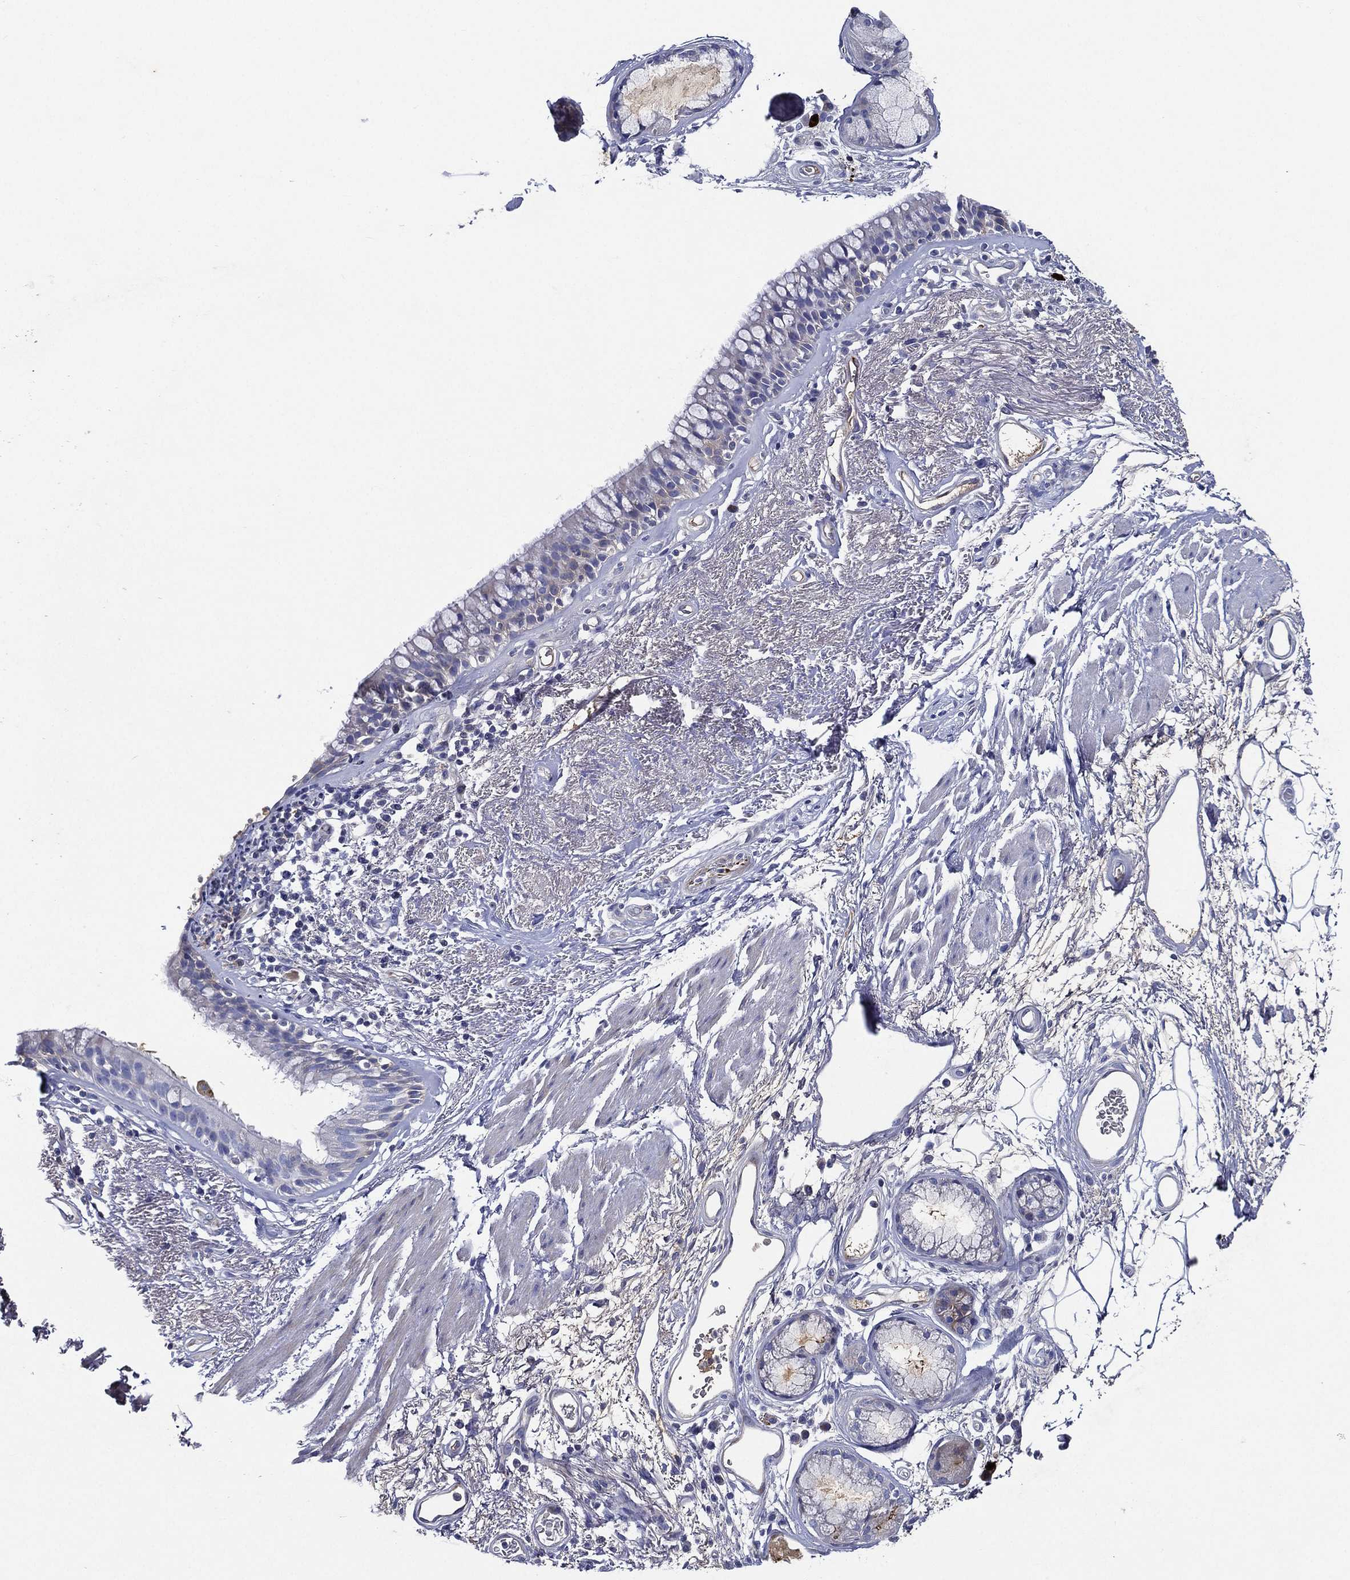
{"staining": {"intensity": "moderate", "quantity": "<25%", "location": "cytoplasmic/membranous"}, "tissue": "bronchus", "cell_type": "Respiratory epithelial cells", "image_type": "normal", "snomed": [{"axis": "morphology", "description": "Normal tissue, NOS"}, {"axis": "topography", "description": "Bronchus"}], "caption": "This micrograph shows IHC staining of normal bronchus, with low moderate cytoplasmic/membranous staining in about <25% of respiratory epithelial cells.", "gene": "TMPRSS11D", "patient": {"sex": "male", "age": 82}}